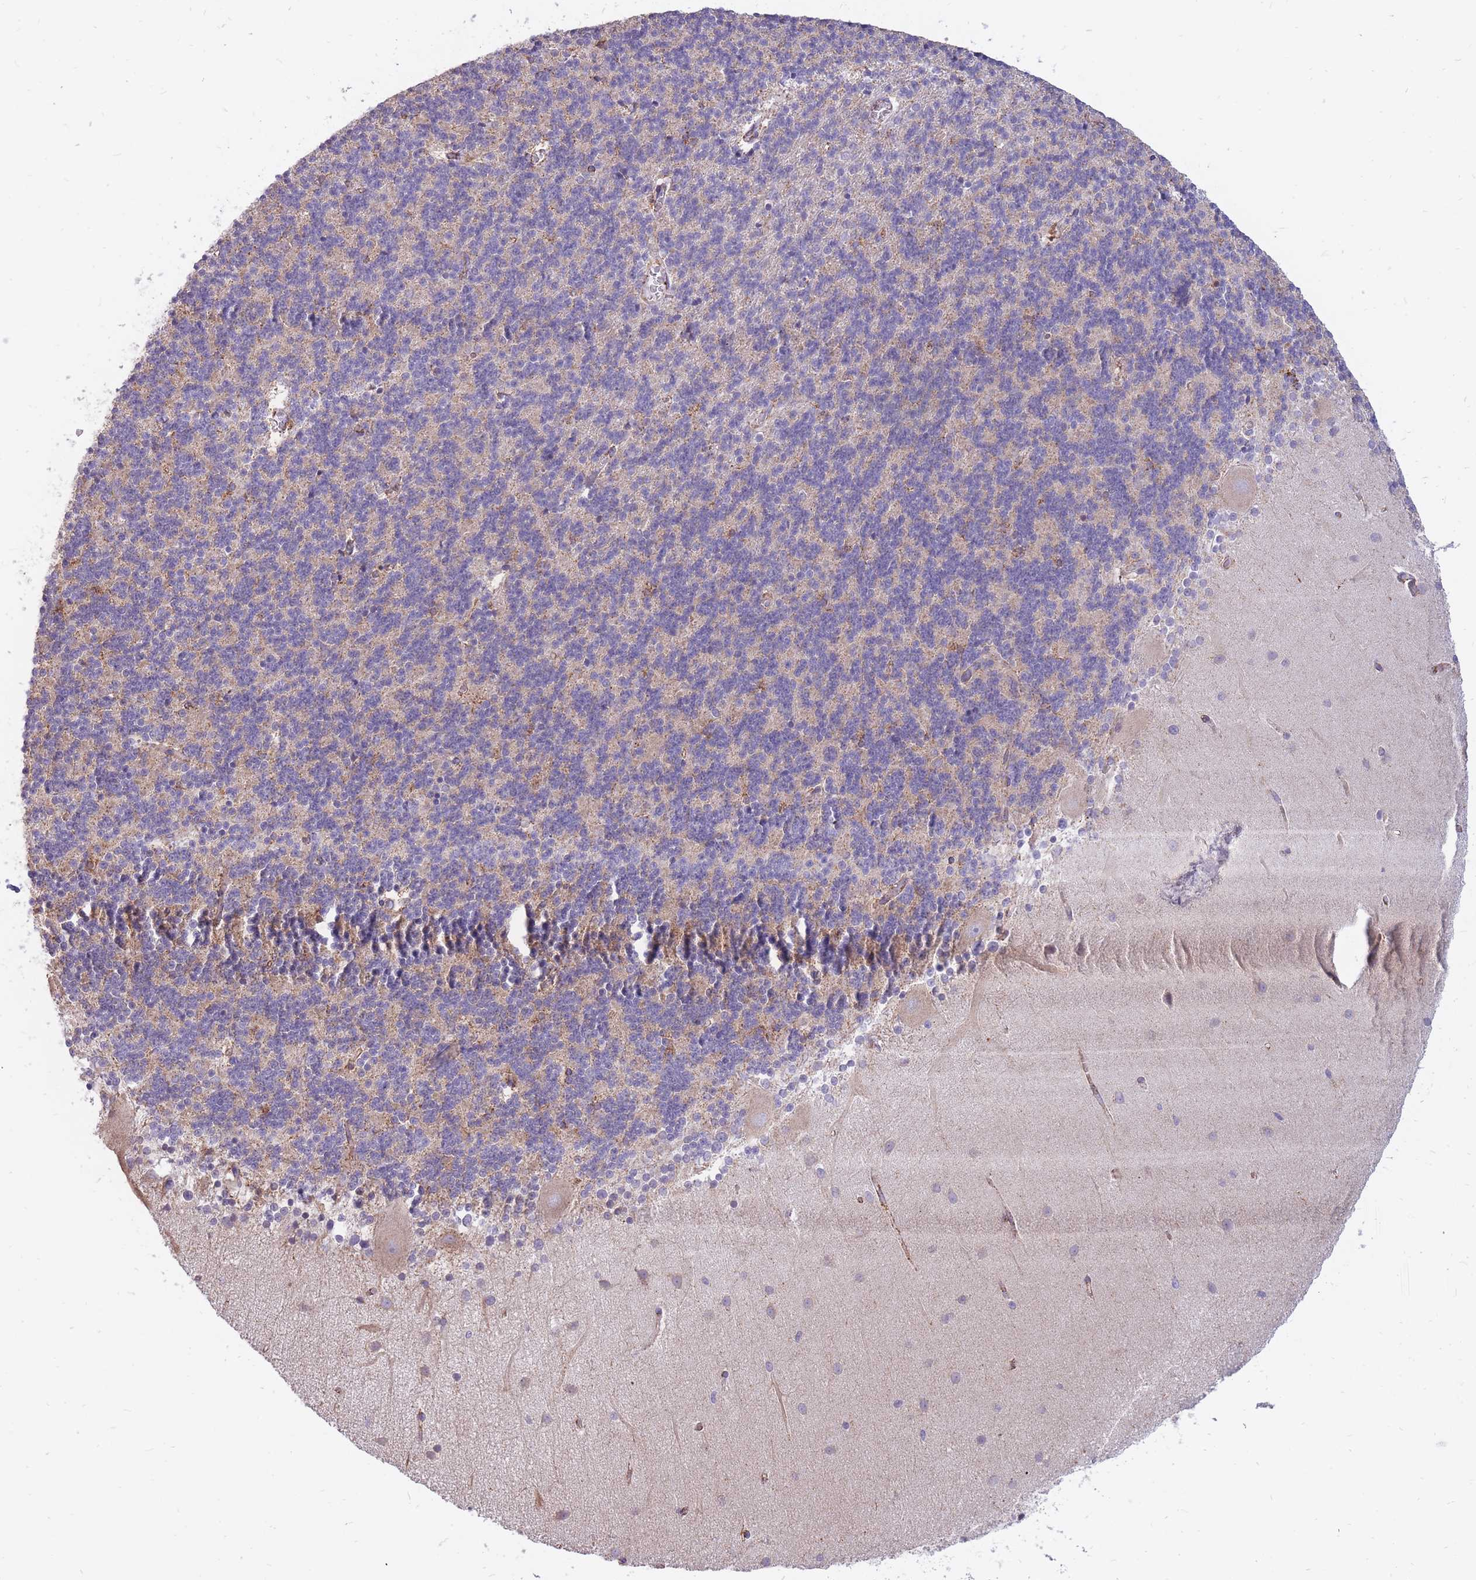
{"staining": {"intensity": "weak", "quantity": "<25%", "location": "cytoplasmic/membranous"}, "tissue": "cerebellum", "cell_type": "Cells in granular layer", "image_type": "normal", "snomed": [{"axis": "morphology", "description": "Normal tissue, NOS"}, {"axis": "topography", "description": "Cerebellum"}], "caption": "A photomicrograph of cerebellum stained for a protein shows no brown staining in cells in granular layer. Nuclei are stained in blue.", "gene": "RNF170", "patient": {"sex": "female", "age": 54}}